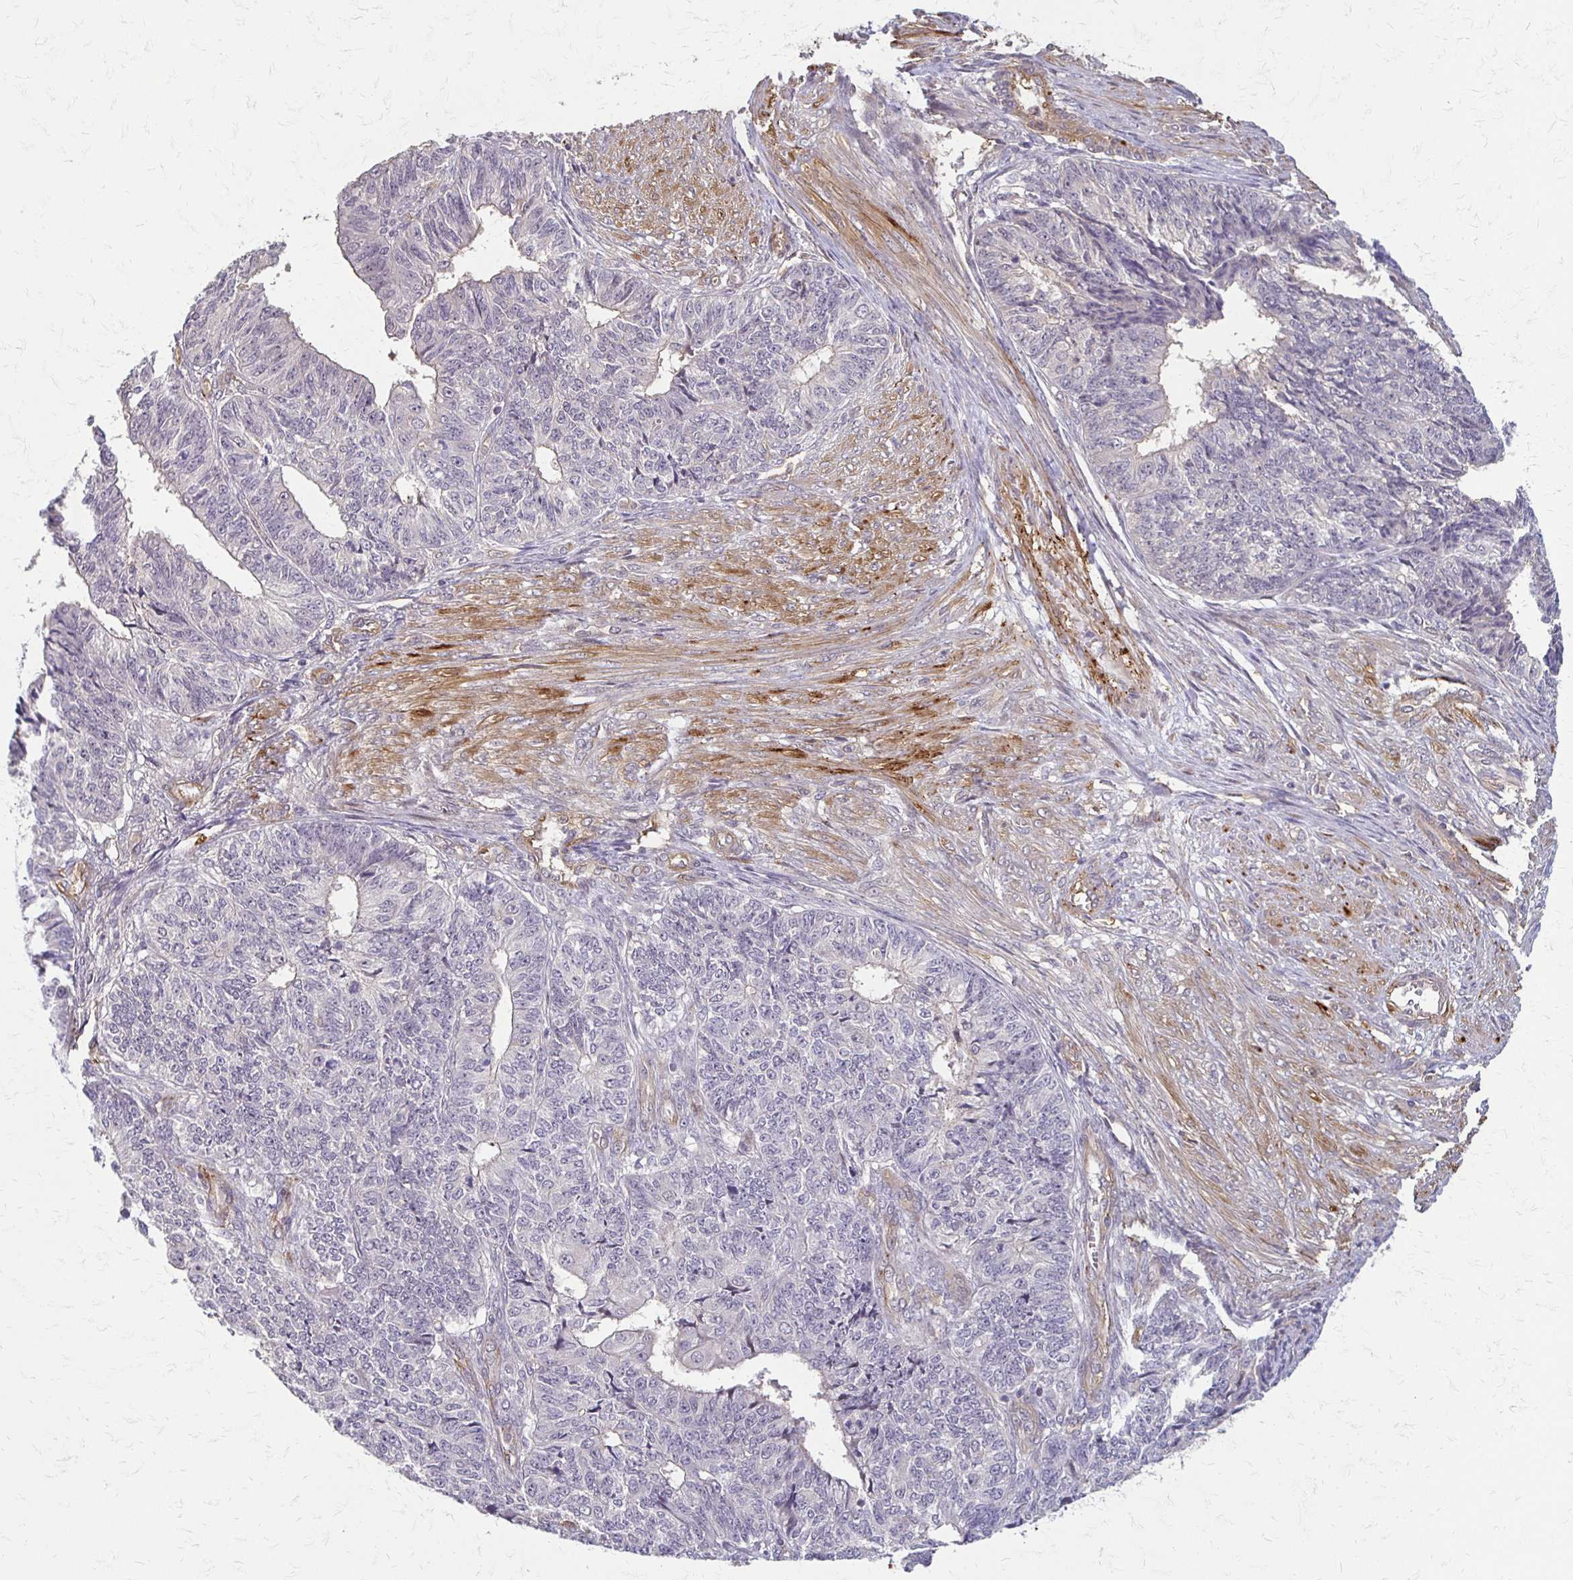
{"staining": {"intensity": "negative", "quantity": "none", "location": "none"}, "tissue": "endometrial cancer", "cell_type": "Tumor cells", "image_type": "cancer", "snomed": [{"axis": "morphology", "description": "Adenocarcinoma, NOS"}, {"axis": "topography", "description": "Endometrium"}], "caption": "Tumor cells are negative for brown protein staining in endometrial cancer (adenocarcinoma). (DAB immunohistochemistry with hematoxylin counter stain).", "gene": "CFL2", "patient": {"sex": "female", "age": 32}}